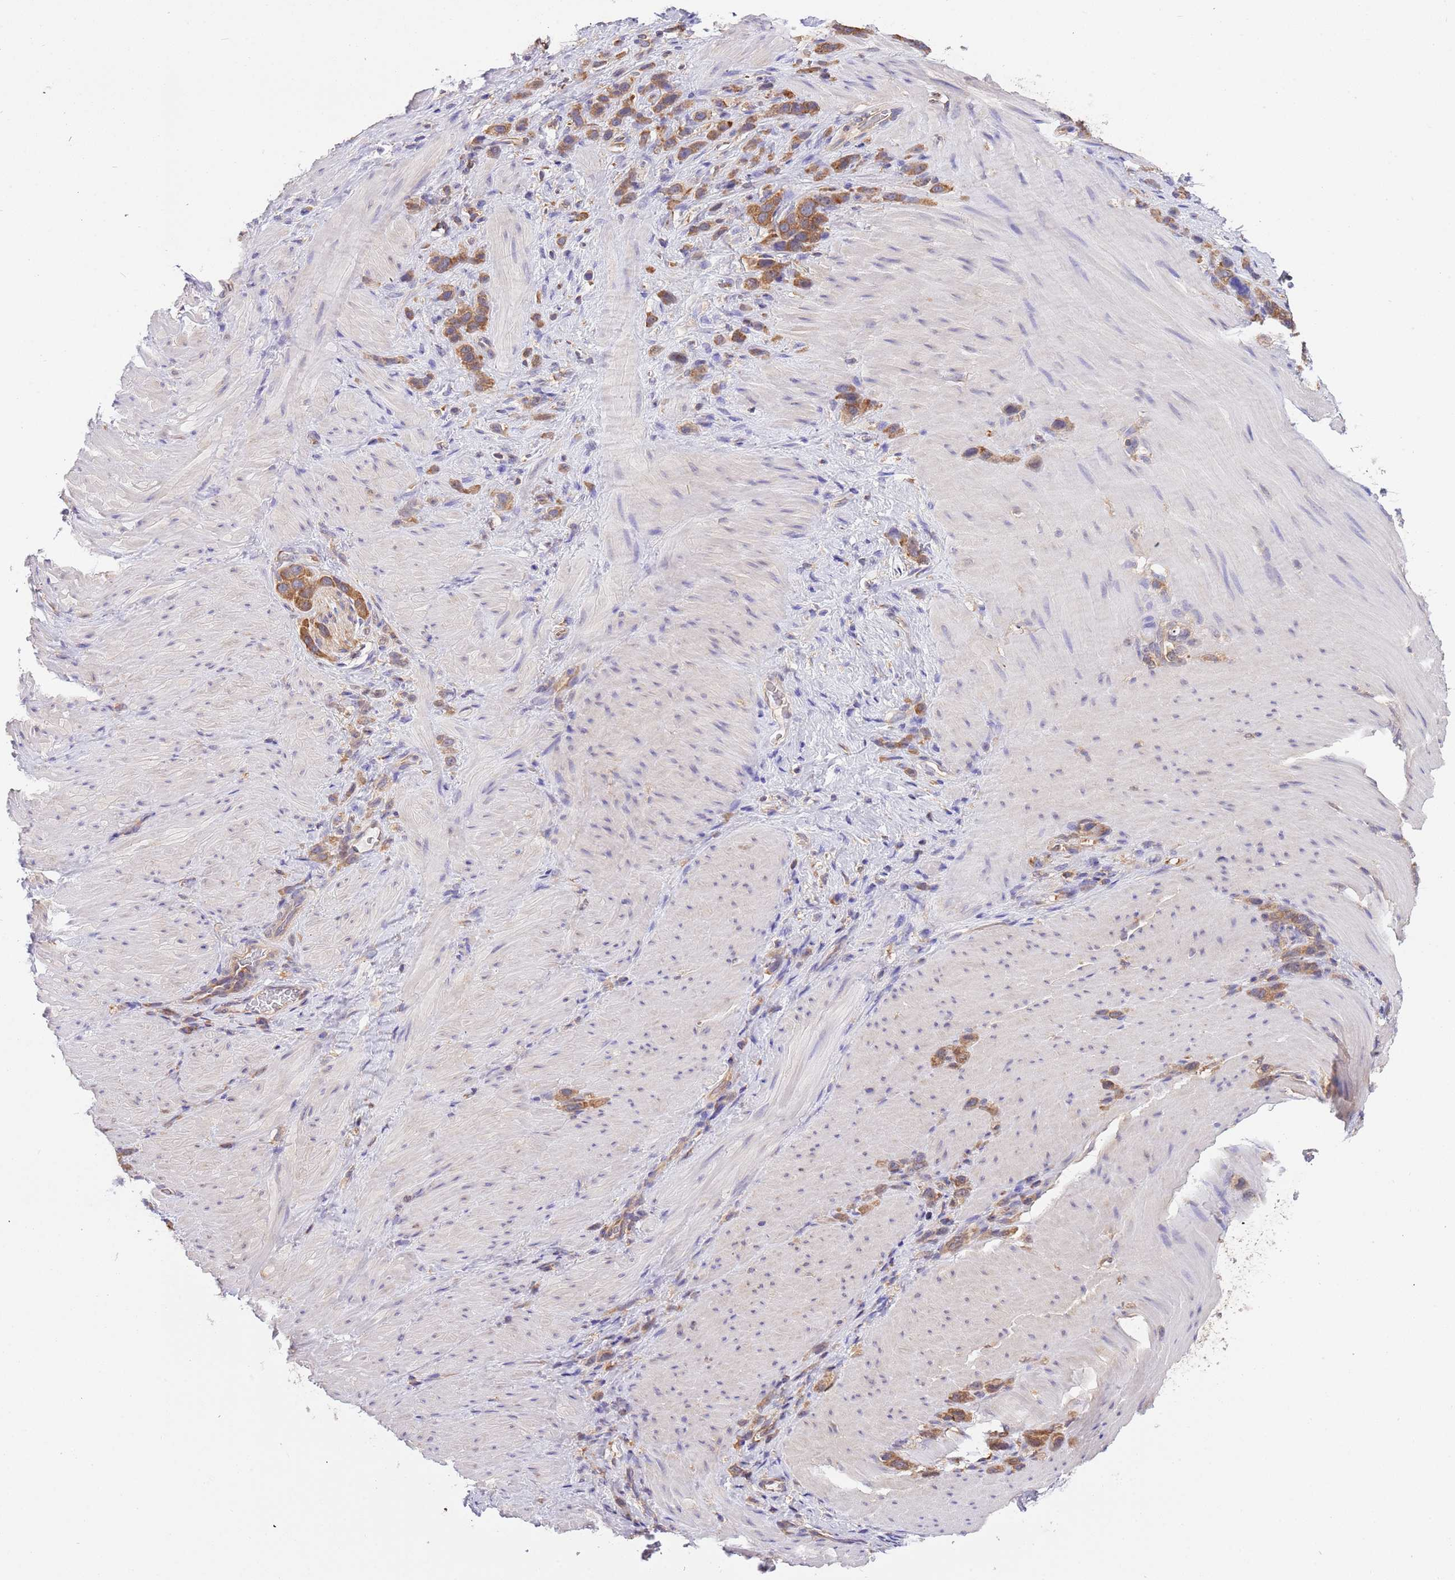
{"staining": {"intensity": "moderate", "quantity": ">75%", "location": "cytoplasmic/membranous"}, "tissue": "stomach cancer", "cell_type": "Tumor cells", "image_type": "cancer", "snomed": [{"axis": "morphology", "description": "Adenocarcinoma, NOS"}, {"axis": "topography", "description": "Stomach"}], "caption": "DAB (3,3'-diaminobenzidine) immunohistochemical staining of stomach cancer displays moderate cytoplasmic/membranous protein staining in about >75% of tumor cells.", "gene": "STIP1", "patient": {"sex": "female", "age": 65}}